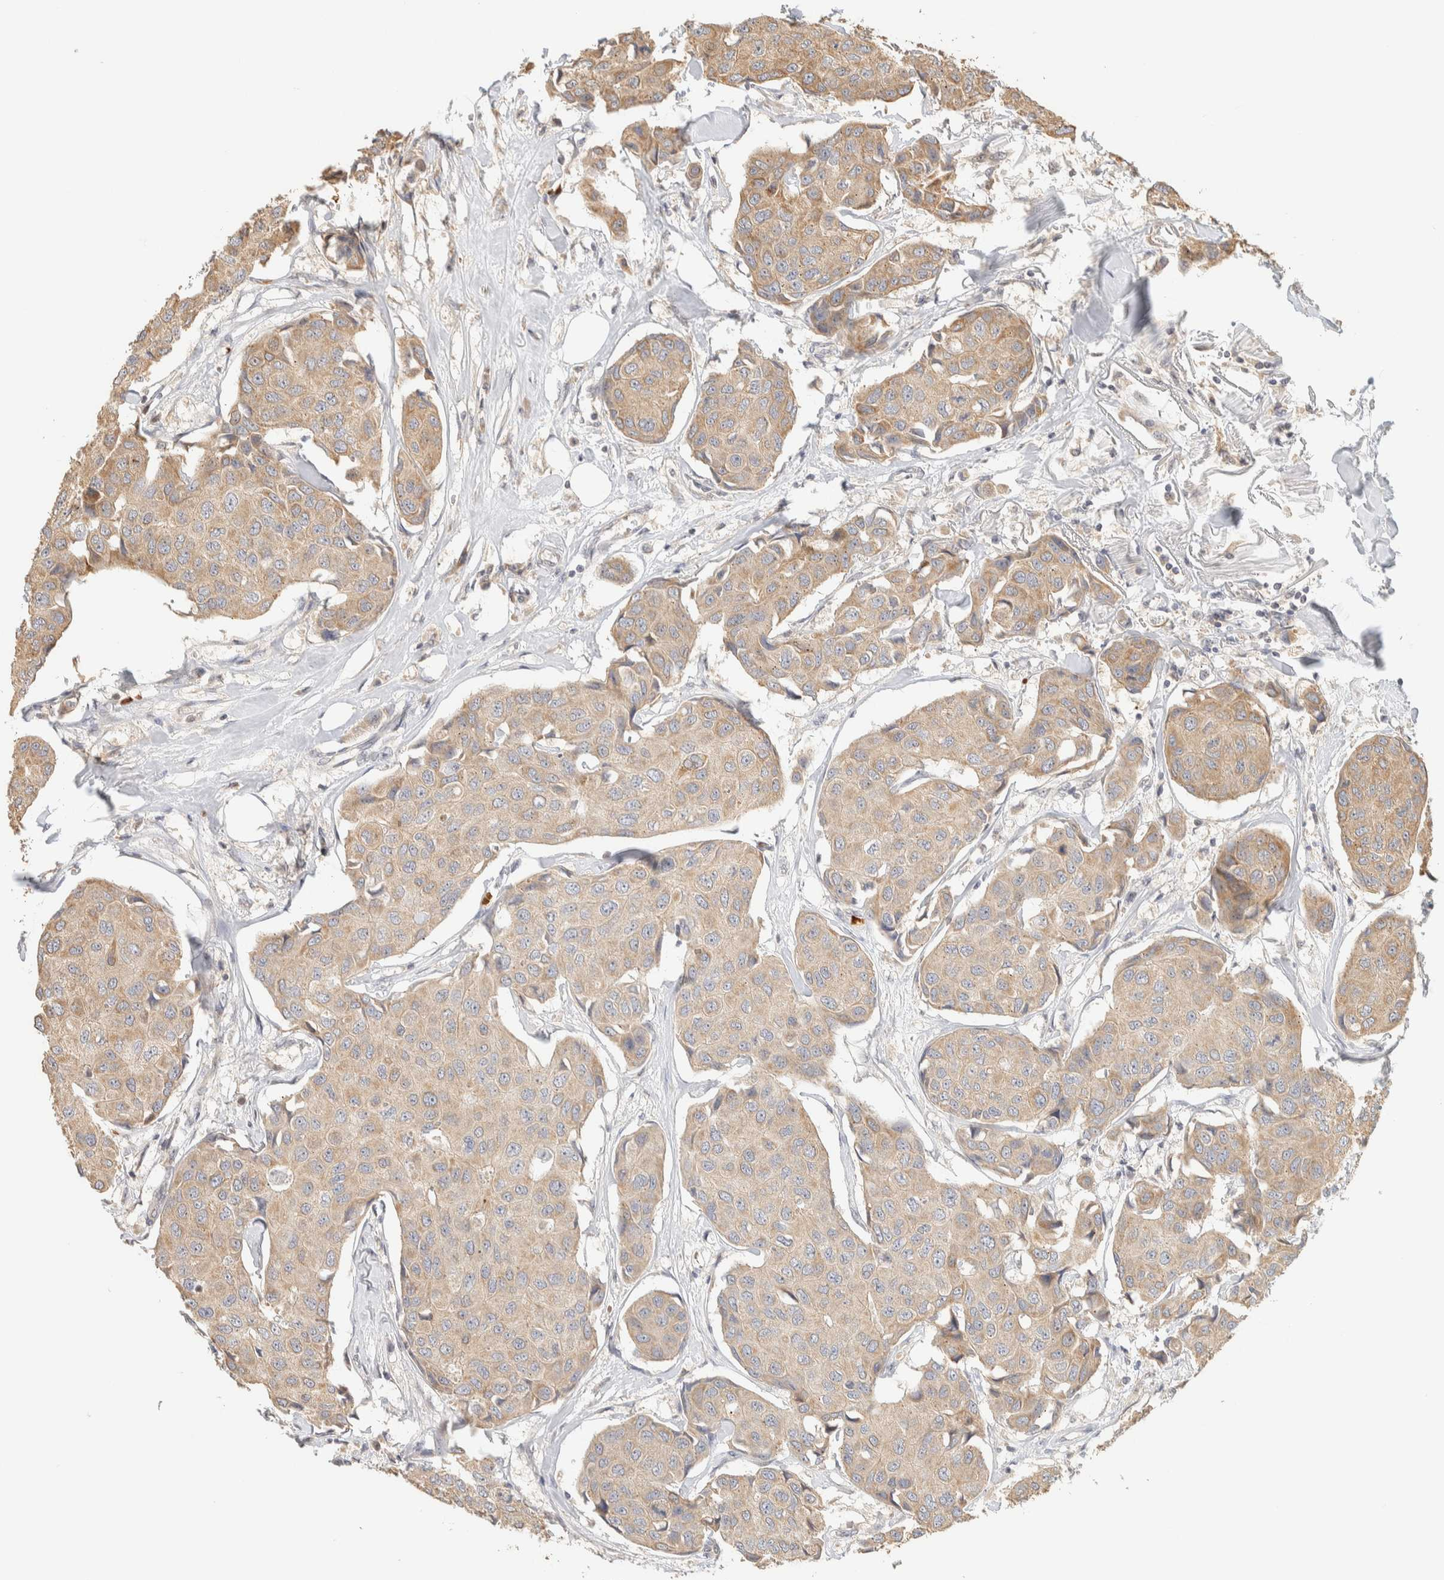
{"staining": {"intensity": "weak", "quantity": ">75%", "location": "cytoplasmic/membranous"}, "tissue": "breast cancer", "cell_type": "Tumor cells", "image_type": "cancer", "snomed": [{"axis": "morphology", "description": "Duct carcinoma"}, {"axis": "topography", "description": "Breast"}], "caption": "A high-resolution micrograph shows immunohistochemistry (IHC) staining of breast infiltrating ductal carcinoma, which exhibits weak cytoplasmic/membranous expression in approximately >75% of tumor cells.", "gene": "TTI2", "patient": {"sex": "female", "age": 80}}